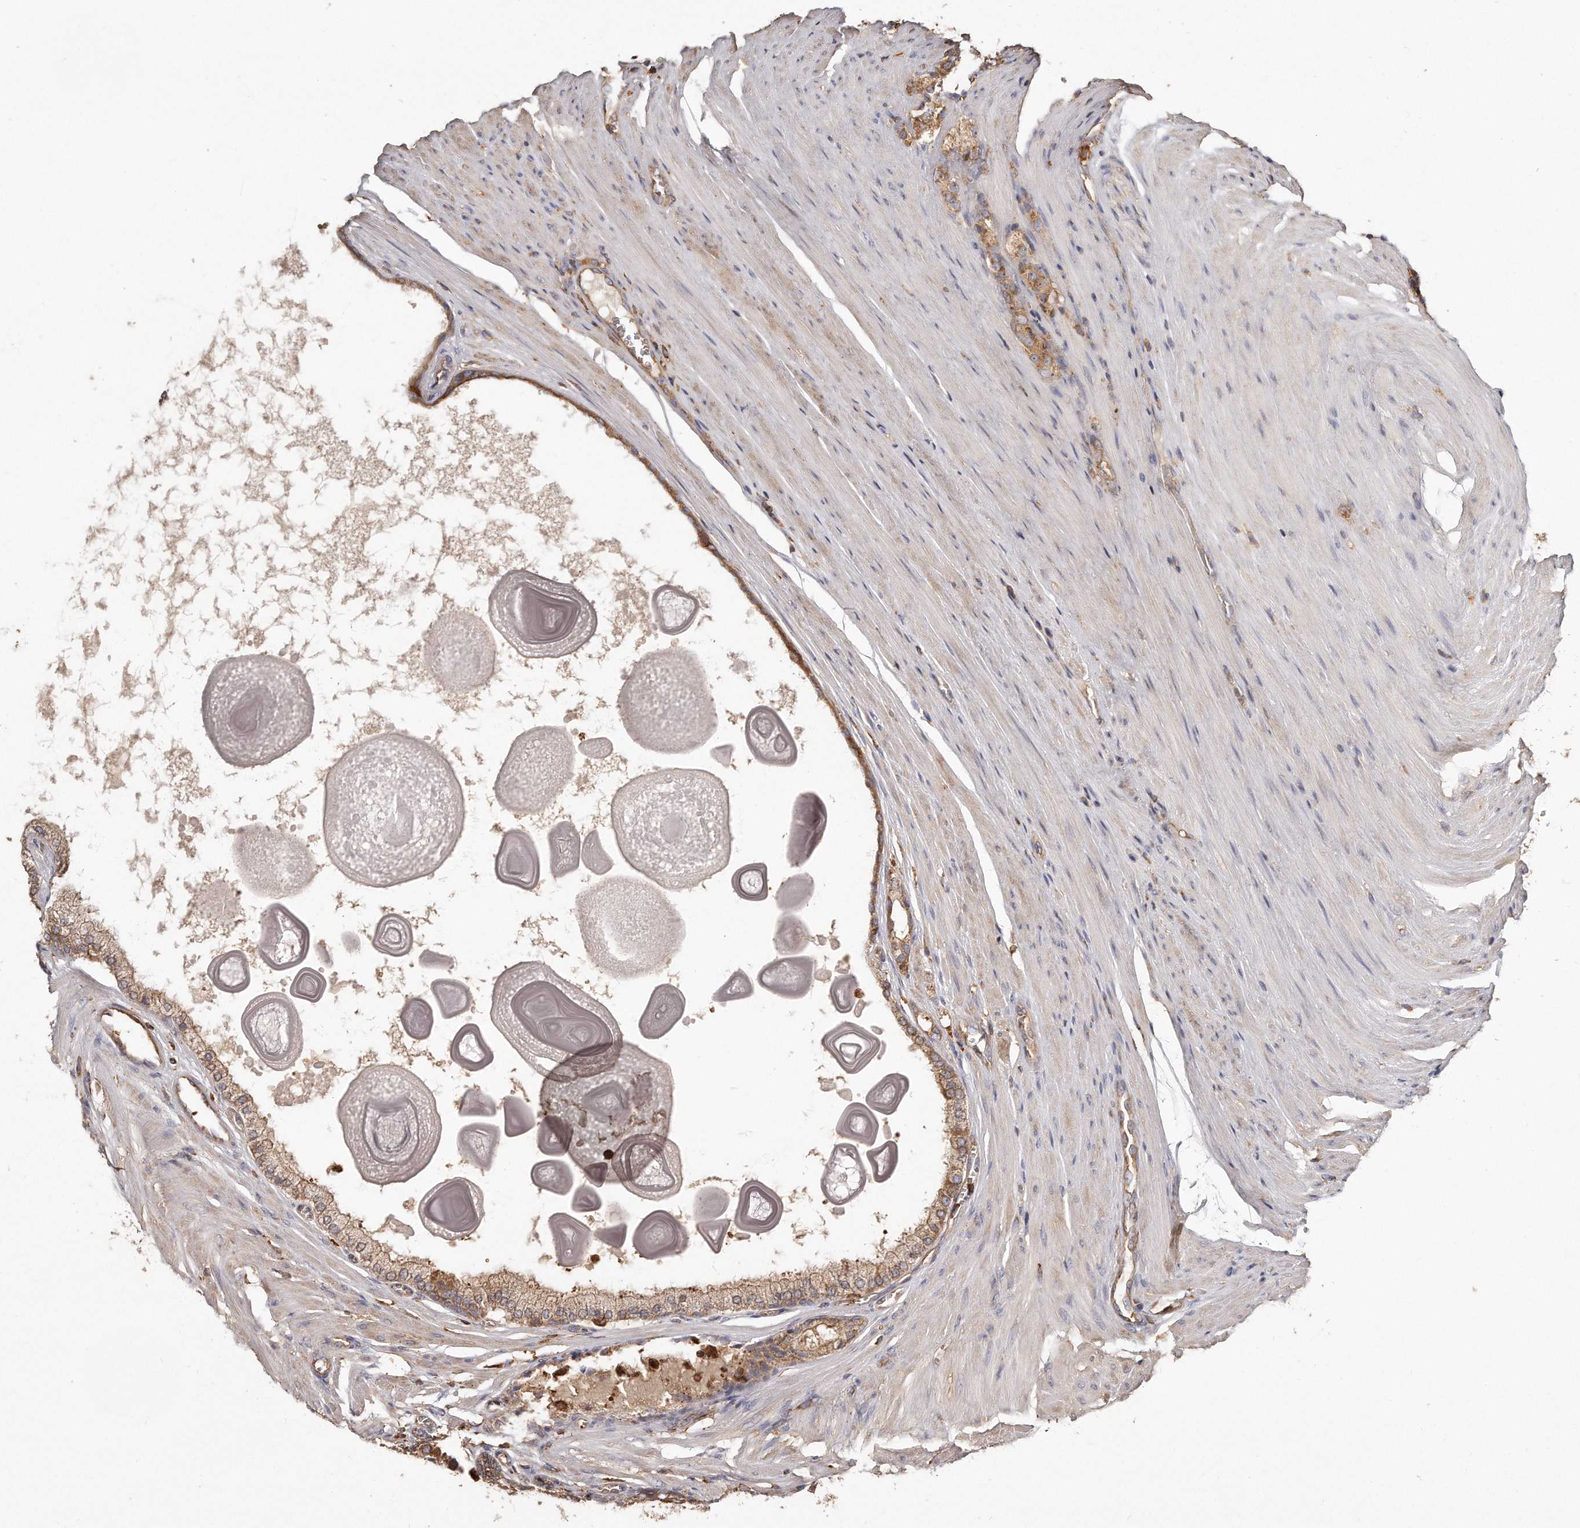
{"staining": {"intensity": "moderate", "quantity": ">75%", "location": "cytoplasmic/membranous"}, "tissue": "prostate cancer", "cell_type": "Tumor cells", "image_type": "cancer", "snomed": [{"axis": "morphology", "description": "Adenocarcinoma, High grade"}, {"axis": "topography", "description": "Prostate"}], "caption": "Prostate adenocarcinoma (high-grade) was stained to show a protein in brown. There is medium levels of moderate cytoplasmic/membranous staining in approximately >75% of tumor cells. (DAB IHC, brown staining for protein, blue staining for nuclei).", "gene": "CAP1", "patient": {"sex": "male", "age": 60}}